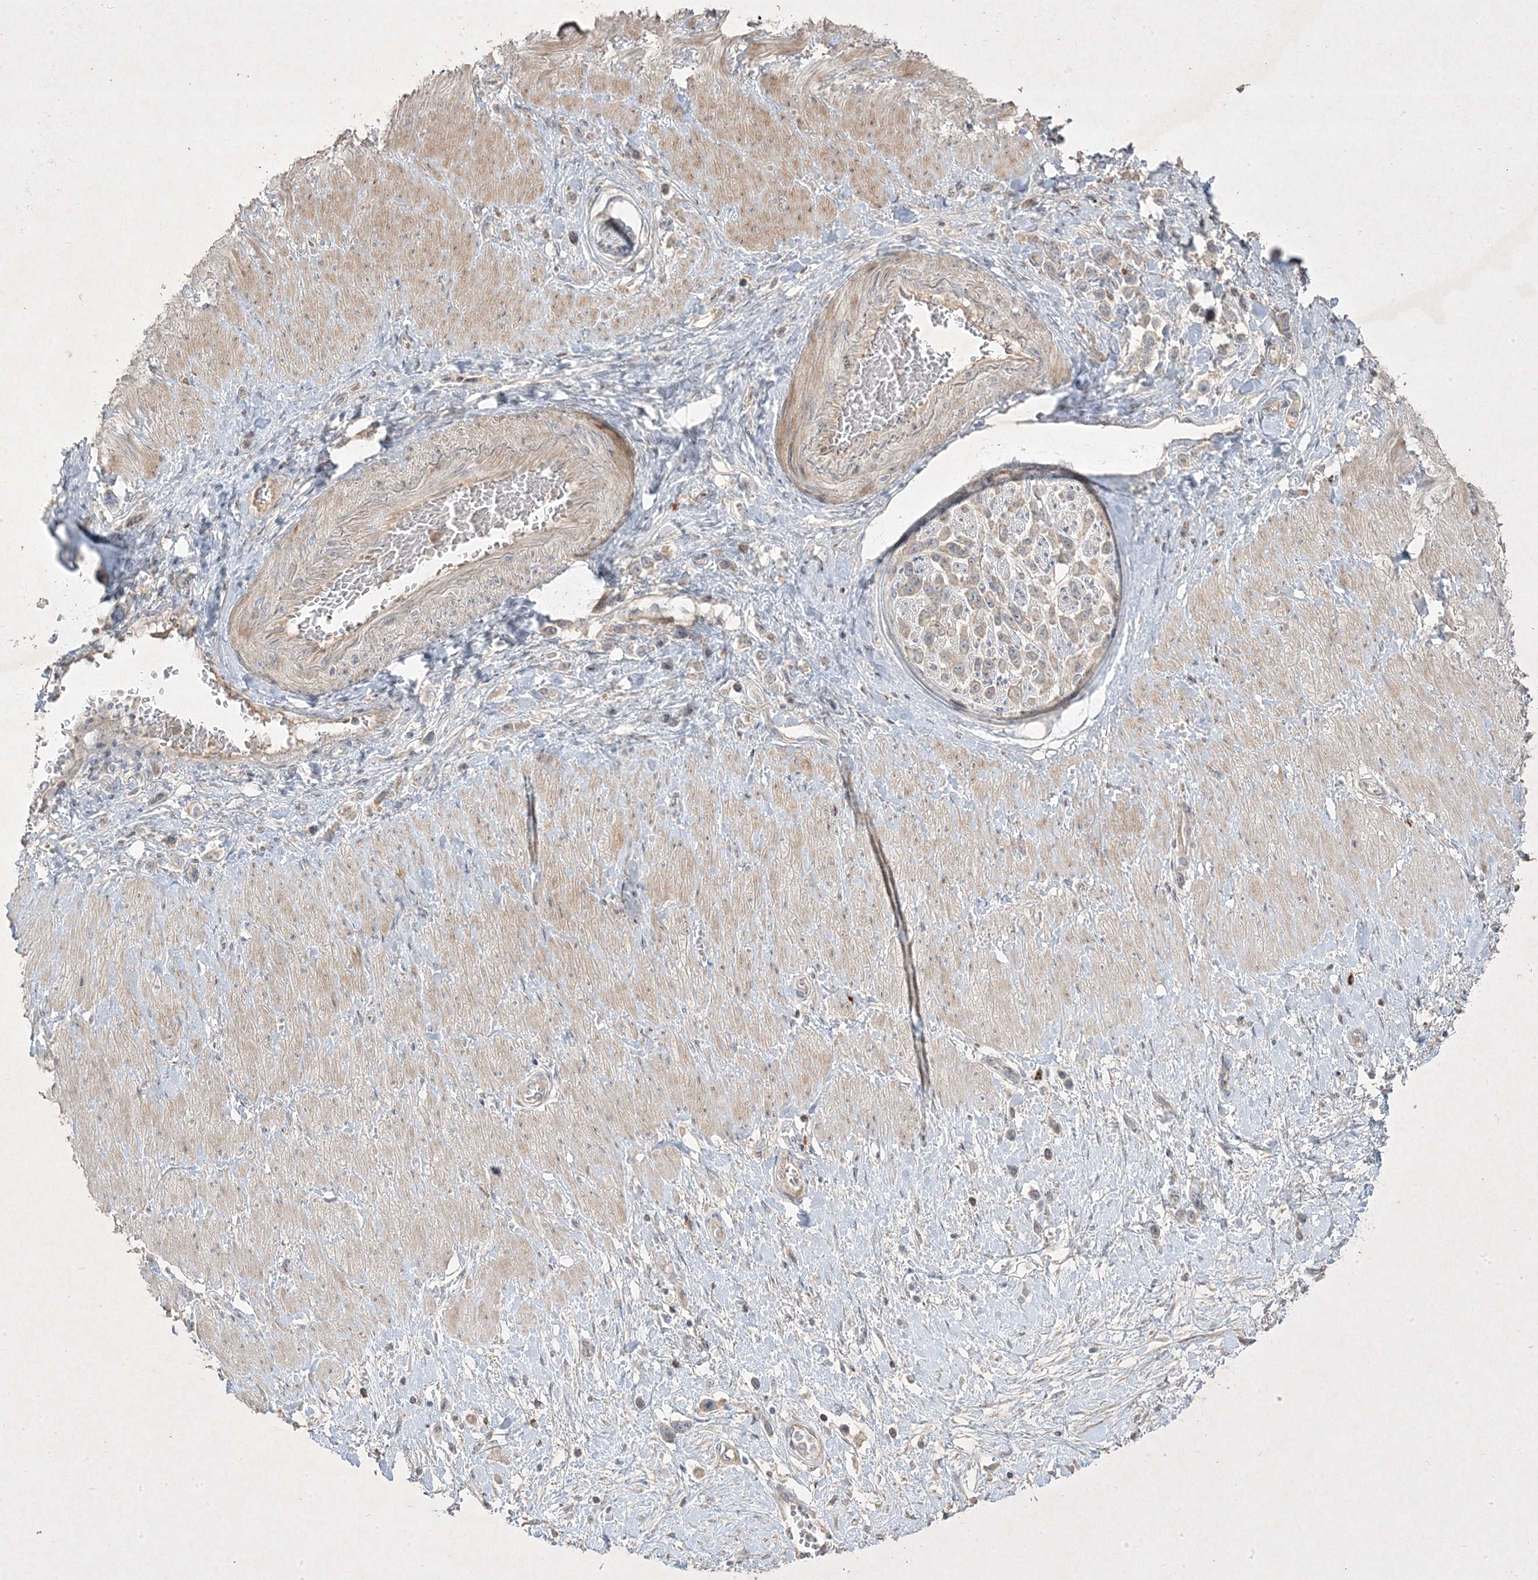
{"staining": {"intensity": "weak", "quantity": "<25%", "location": "cytoplasmic/membranous"}, "tissue": "stomach cancer", "cell_type": "Tumor cells", "image_type": "cancer", "snomed": [{"axis": "morphology", "description": "Normal tissue, NOS"}, {"axis": "morphology", "description": "Adenocarcinoma, NOS"}, {"axis": "topography", "description": "Stomach, upper"}, {"axis": "topography", "description": "Stomach"}], "caption": "Histopathology image shows no protein expression in tumor cells of adenocarcinoma (stomach) tissue. Nuclei are stained in blue.", "gene": "RGL4", "patient": {"sex": "female", "age": 65}}